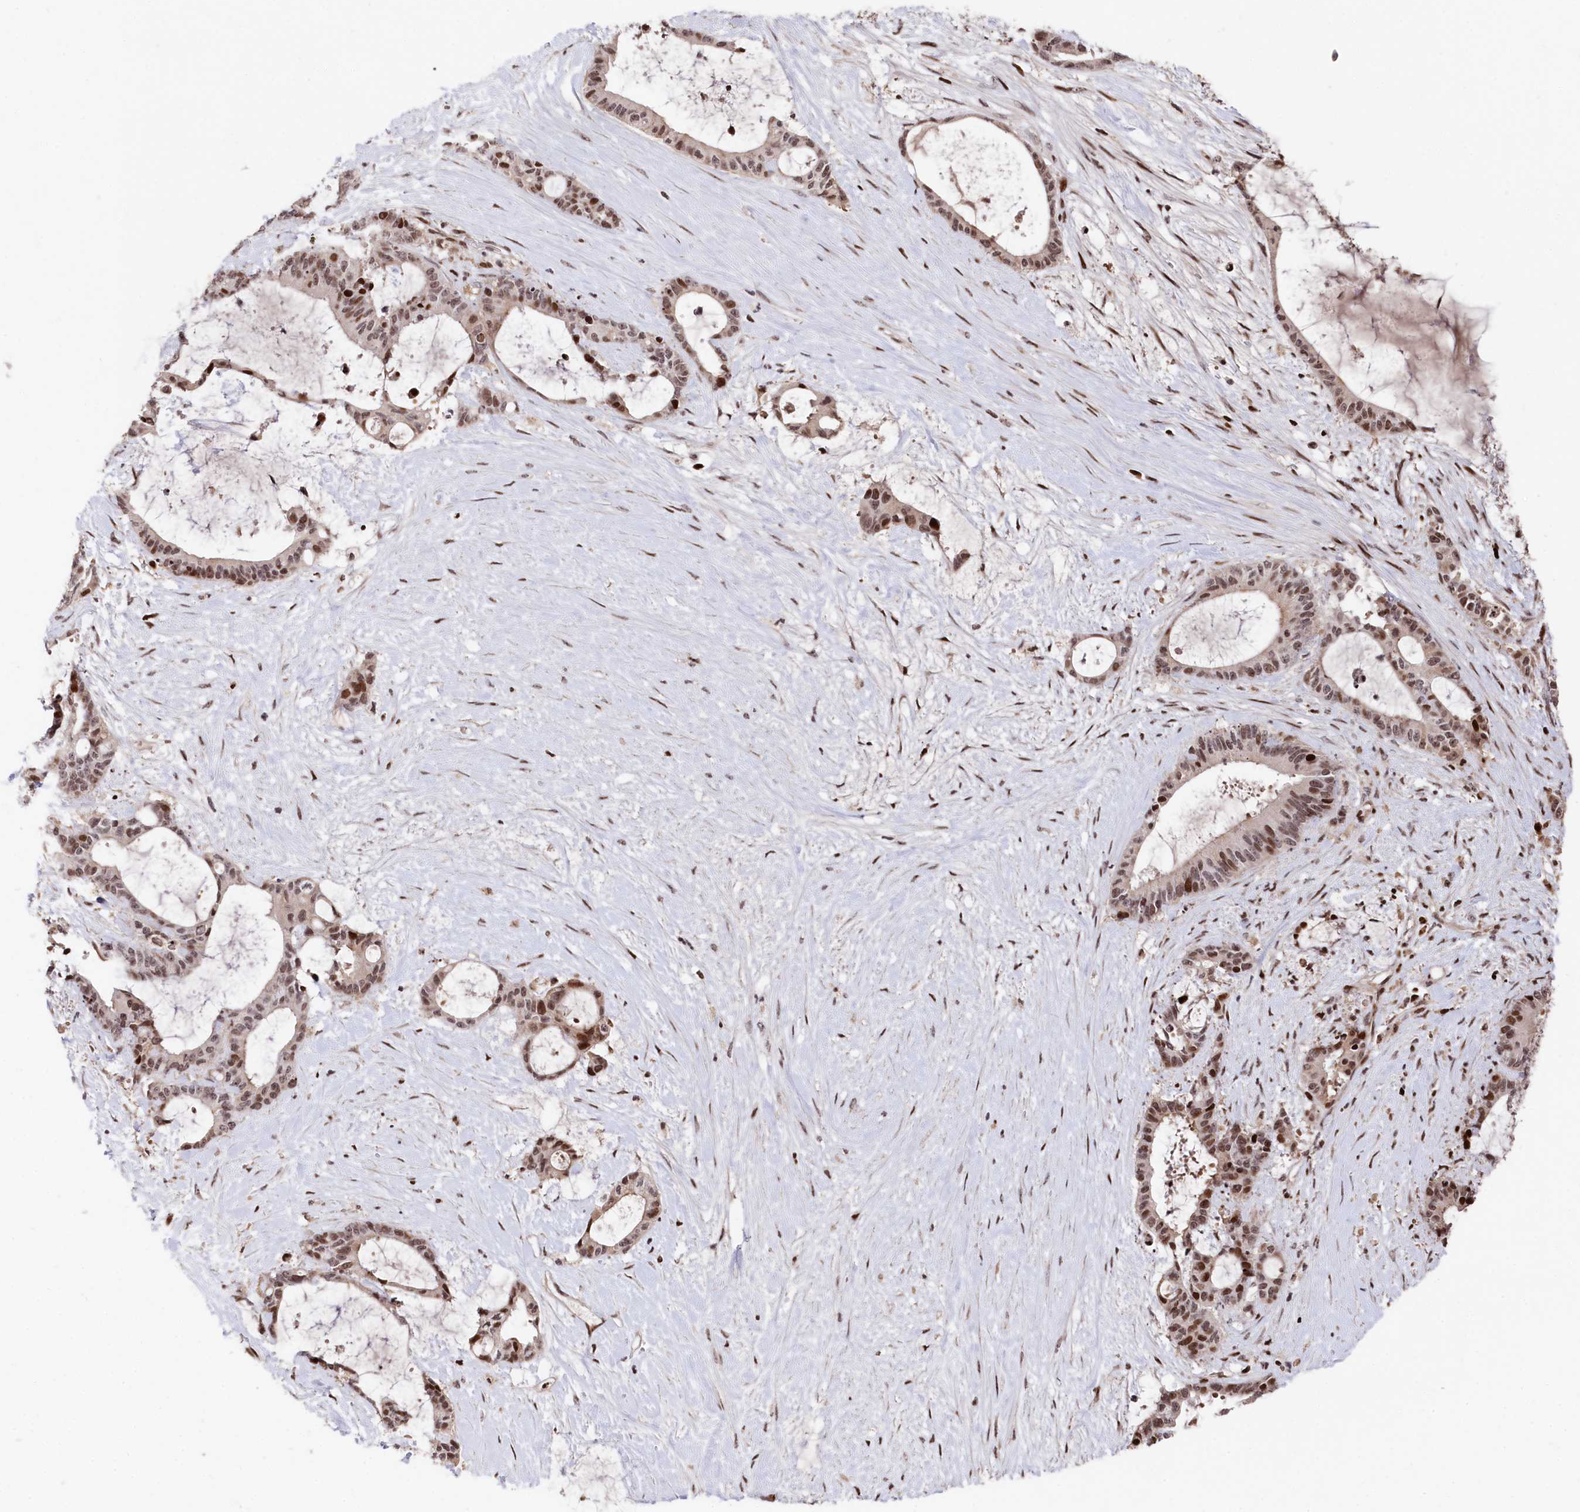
{"staining": {"intensity": "strong", "quantity": "<25%", "location": "nuclear"}, "tissue": "liver cancer", "cell_type": "Tumor cells", "image_type": "cancer", "snomed": [{"axis": "morphology", "description": "Normal tissue, NOS"}, {"axis": "morphology", "description": "Cholangiocarcinoma"}, {"axis": "topography", "description": "Liver"}, {"axis": "topography", "description": "Peripheral nerve tissue"}], "caption": "Immunohistochemical staining of human liver cancer reveals strong nuclear protein expression in approximately <25% of tumor cells.", "gene": "MCF2L2", "patient": {"sex": "female", "age": 73}}